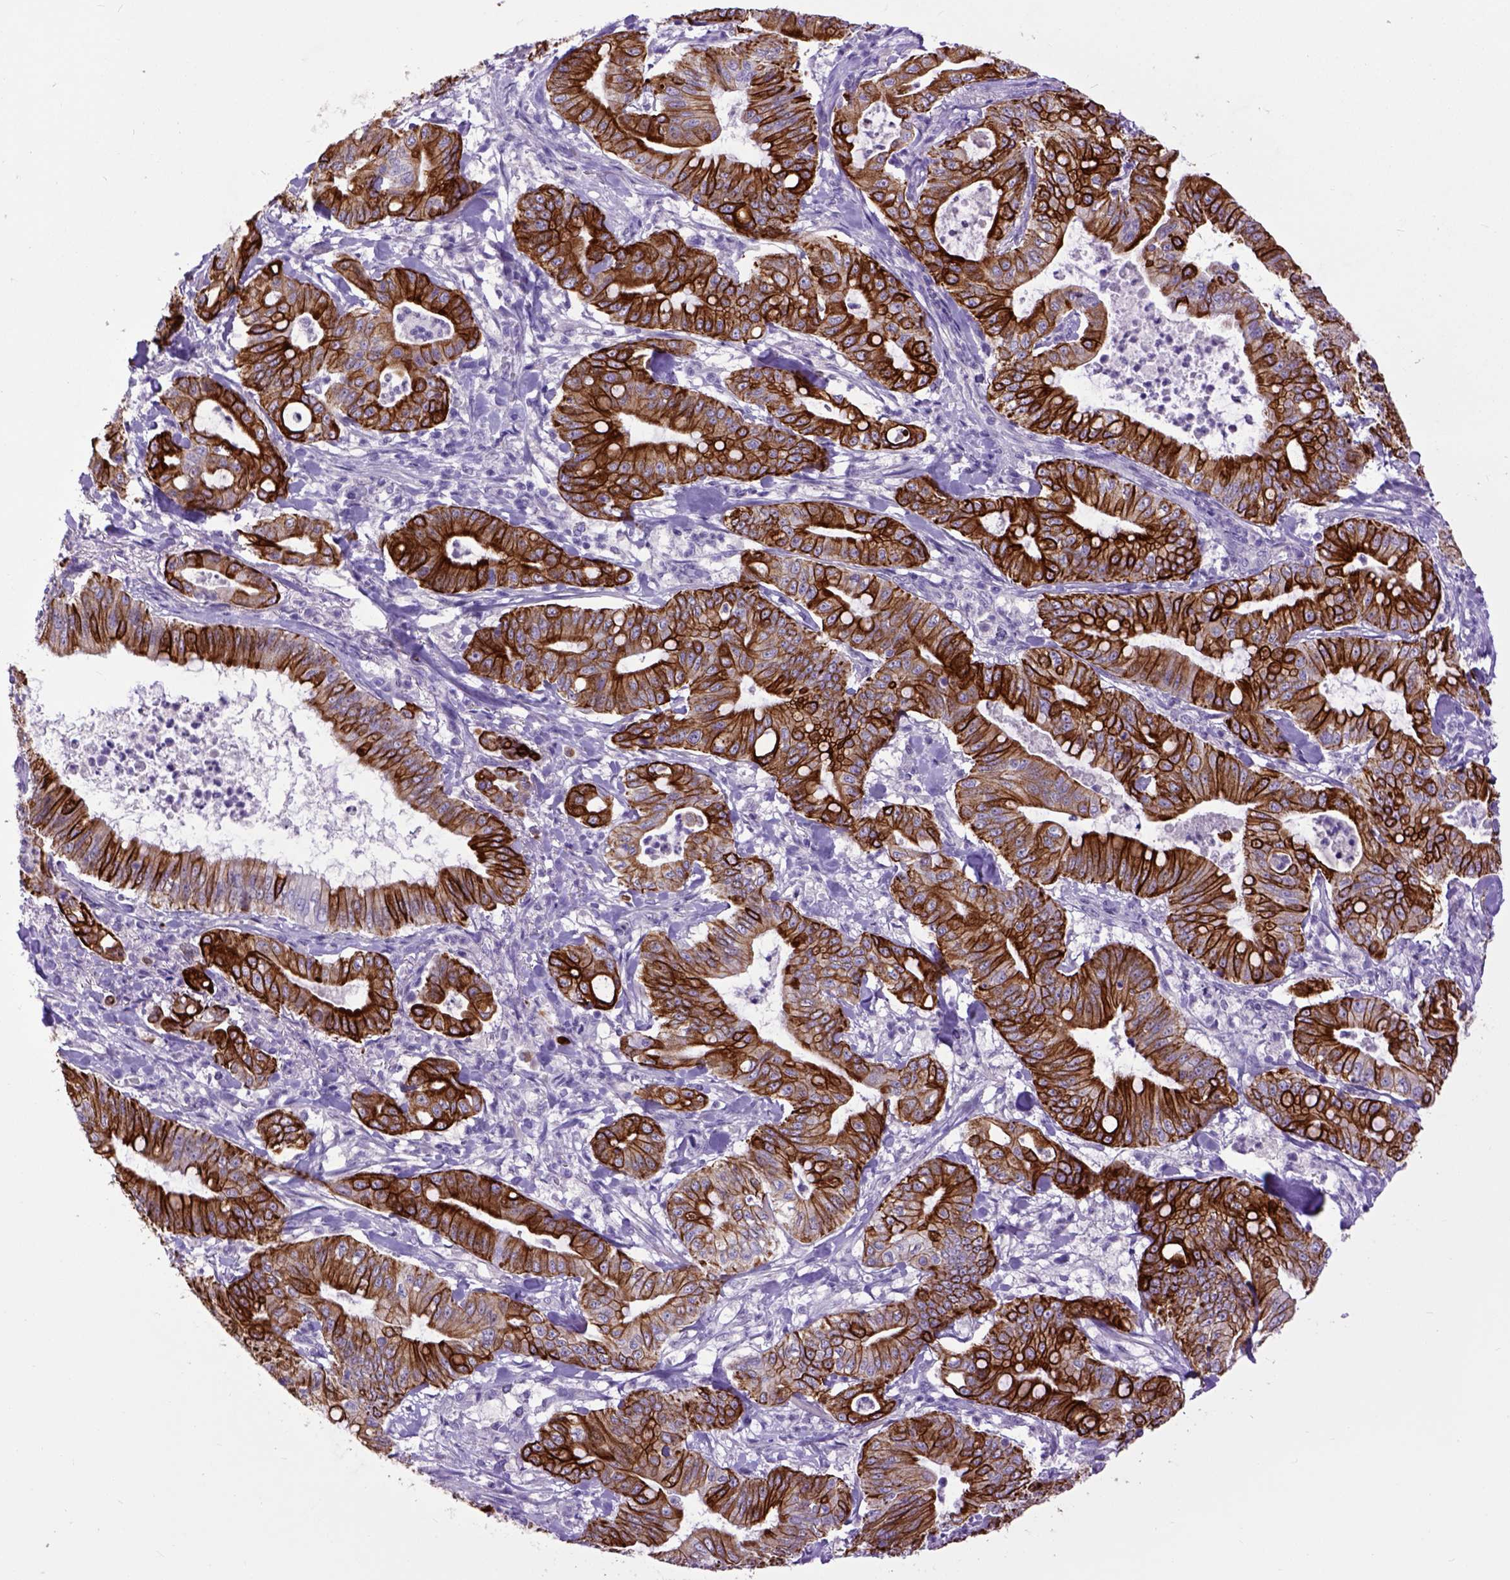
{"staining": {"intensity": "strong", "quantity": ">75%", "location": "cytoplasmic/membranous"}, "tissue": "pancreatic cancer", "cell_type": "Tumor cells", "image_type": "cancer", "snomed": [{"axis": "morphology", "description": "Adenocarcinoma, NOS"}, {"axis": "topography", "description": "Pancreas"}], "caption": "Immunohistochemical staining of pancreatic adenocarcinoma exhibits high levels of strong cytoplasmic/membranous protein expression in about >75% of tumor cells.", "gene": "RAB25", "patient": {"sex": "male", "age": 71}}